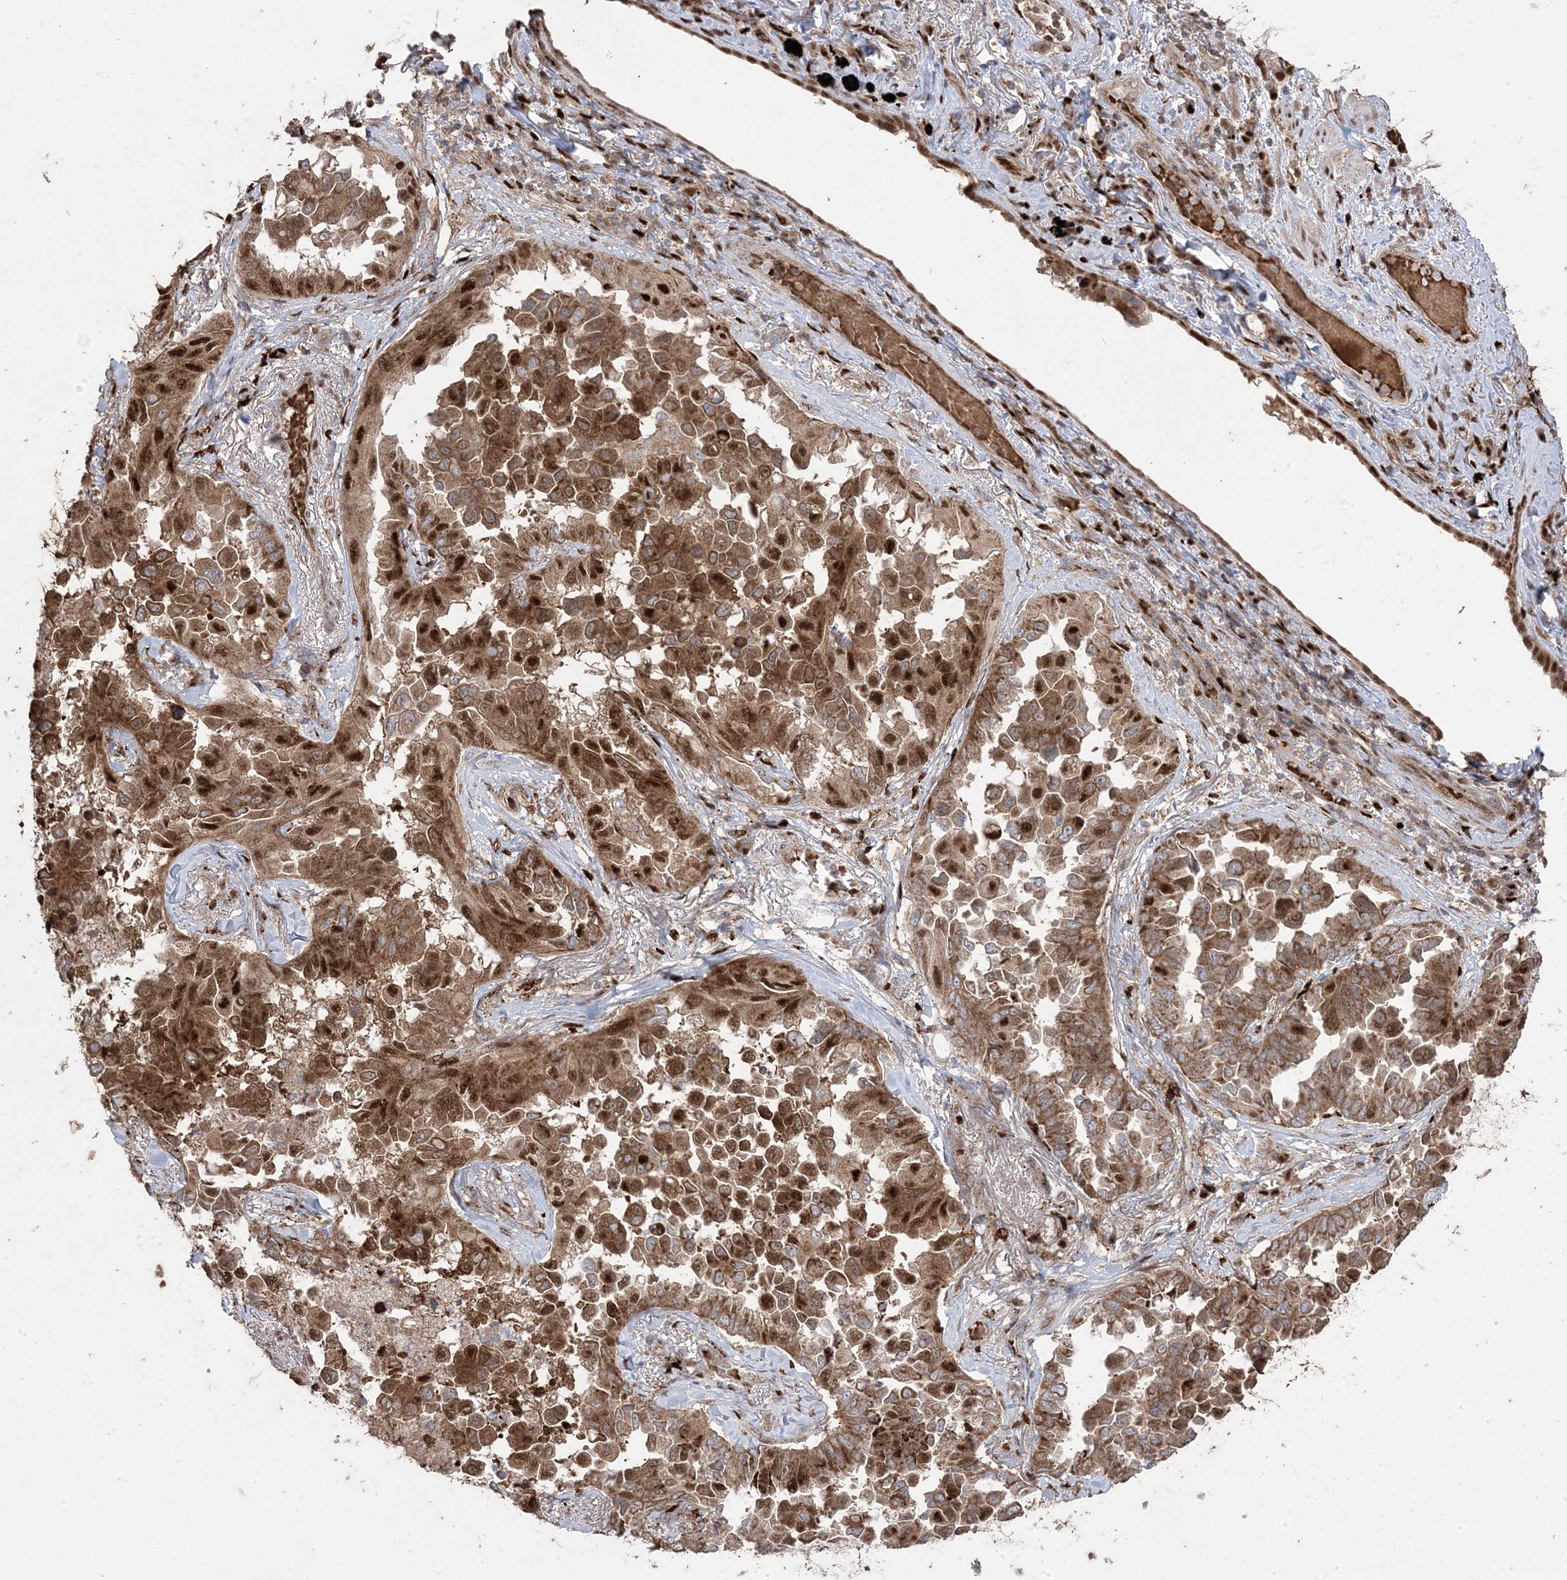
{"staining": {"intensity": "strong", "quantity": ">75%", "location": "cytoplasmic/membranous,nuclear"}, "tissue": "lung cancer", "cell_type": "Tumor cells", "image_type": "cancer", "snomed": [{"axis": "morphology", "description": "Adenocarcinoma, NOS"}, {"axis": "topography", "description": "Lung"}], "caption": "This micrograph shows immunohistochemistry (IHC) staining of human lung cancer (adenocarcinoma), with high strong cytoplasmic/membranous and nuclear staining in about >75% of tumor cells.", "gene": "PPOX", "patient": {"sex": "female", "age": 67}}